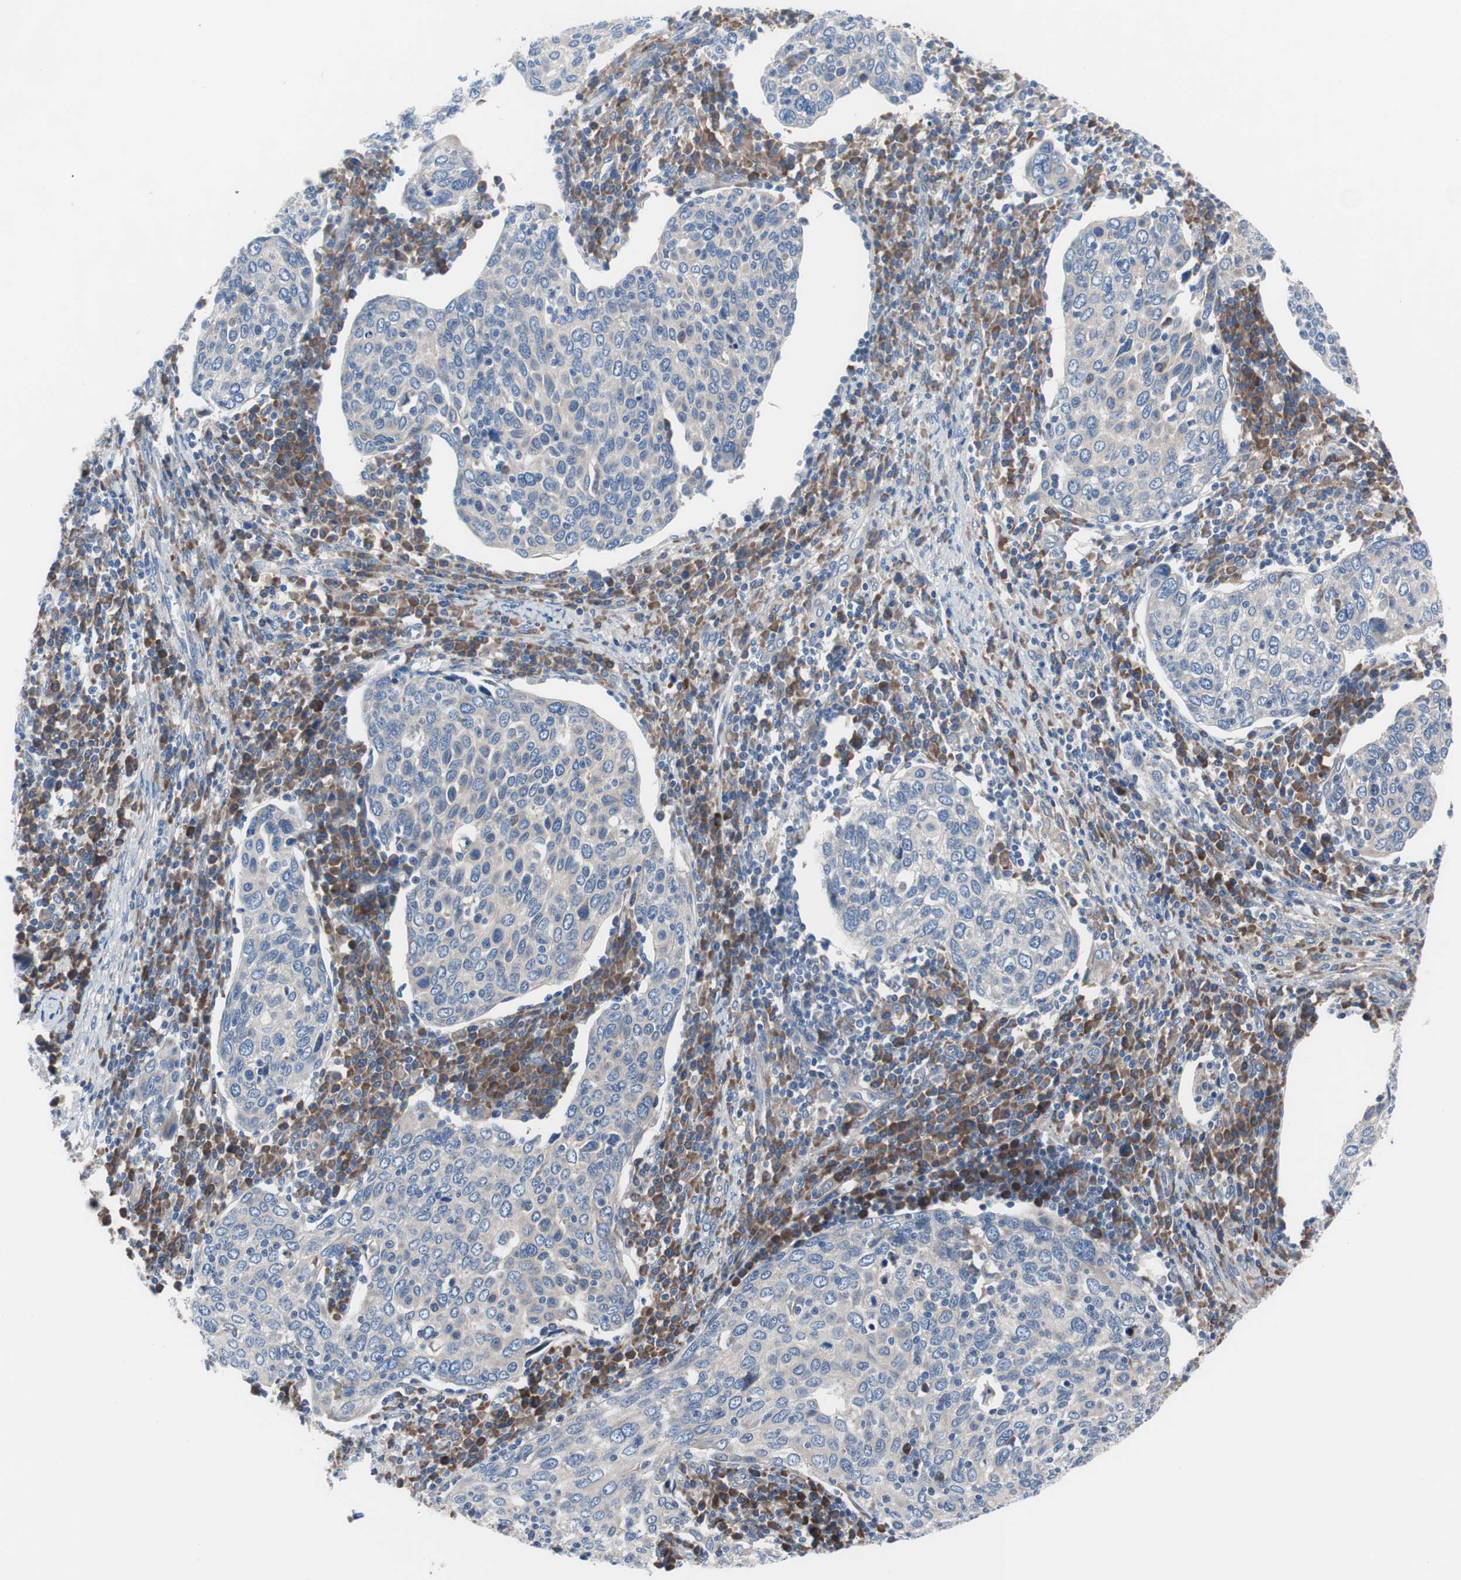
{"staining": {"intensity": "negative", "quantity": "none", "location": "none"}, "tissue": "cervical cancer", "cell_type": "Tumor cells", "image_type": "cancer", "snomed": [{"axis": "morphology", "description": "Squamous cell carcinoma, NOS"}, {"axis": "topography", "description": "Cervix"}], "caption": "Immunohistochemical staining of human squamous cell carcinoma (cervical) shows no significant positivity in tumor cells.", "gene": "KANSL1", "patient": {"sex": "female", "age": 40}}